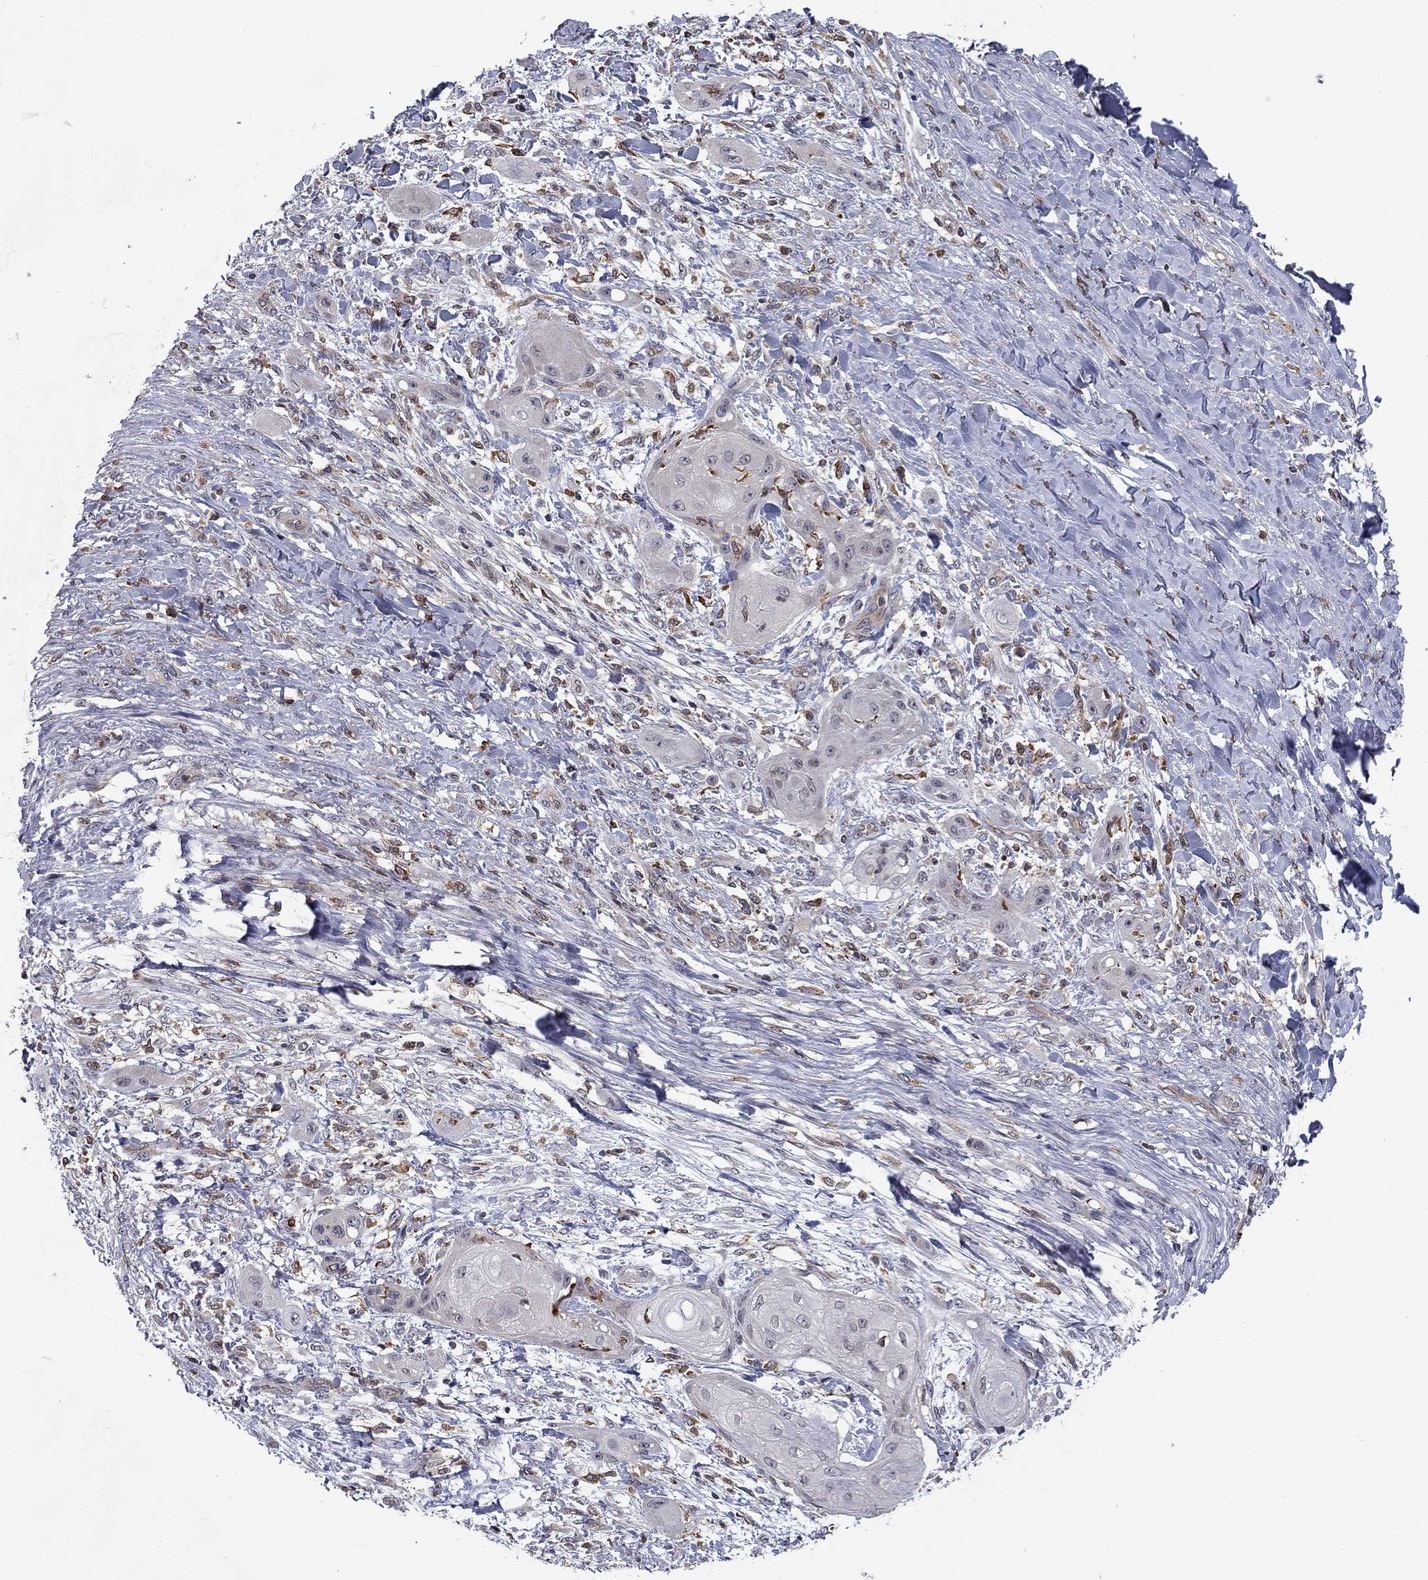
{"staining": {"intensity": "negative", "quantity": "none", "location": "none"}, "tissue": "skin cancer", "cell_type": "Tumor cells", "image_type": "cancer", "snomed": [{"axis": "morphology", "description": "Squamous cell carcinoma, NOS"}, {"axis": "topography", "description": "Skin"}], "caption": "IHC image of neoplastic tissue: squamous cell carcinoma (skin) stained with DAB displays no significant protein expression in tumor cells. The staining was performed using DAB to visualize the protein expression in brown, while the nuclei were stained in blue with hematoxylin (Magnification: 20x).", "gene": "PLCB2", "patient": {"sex": "male", "age": 62}}